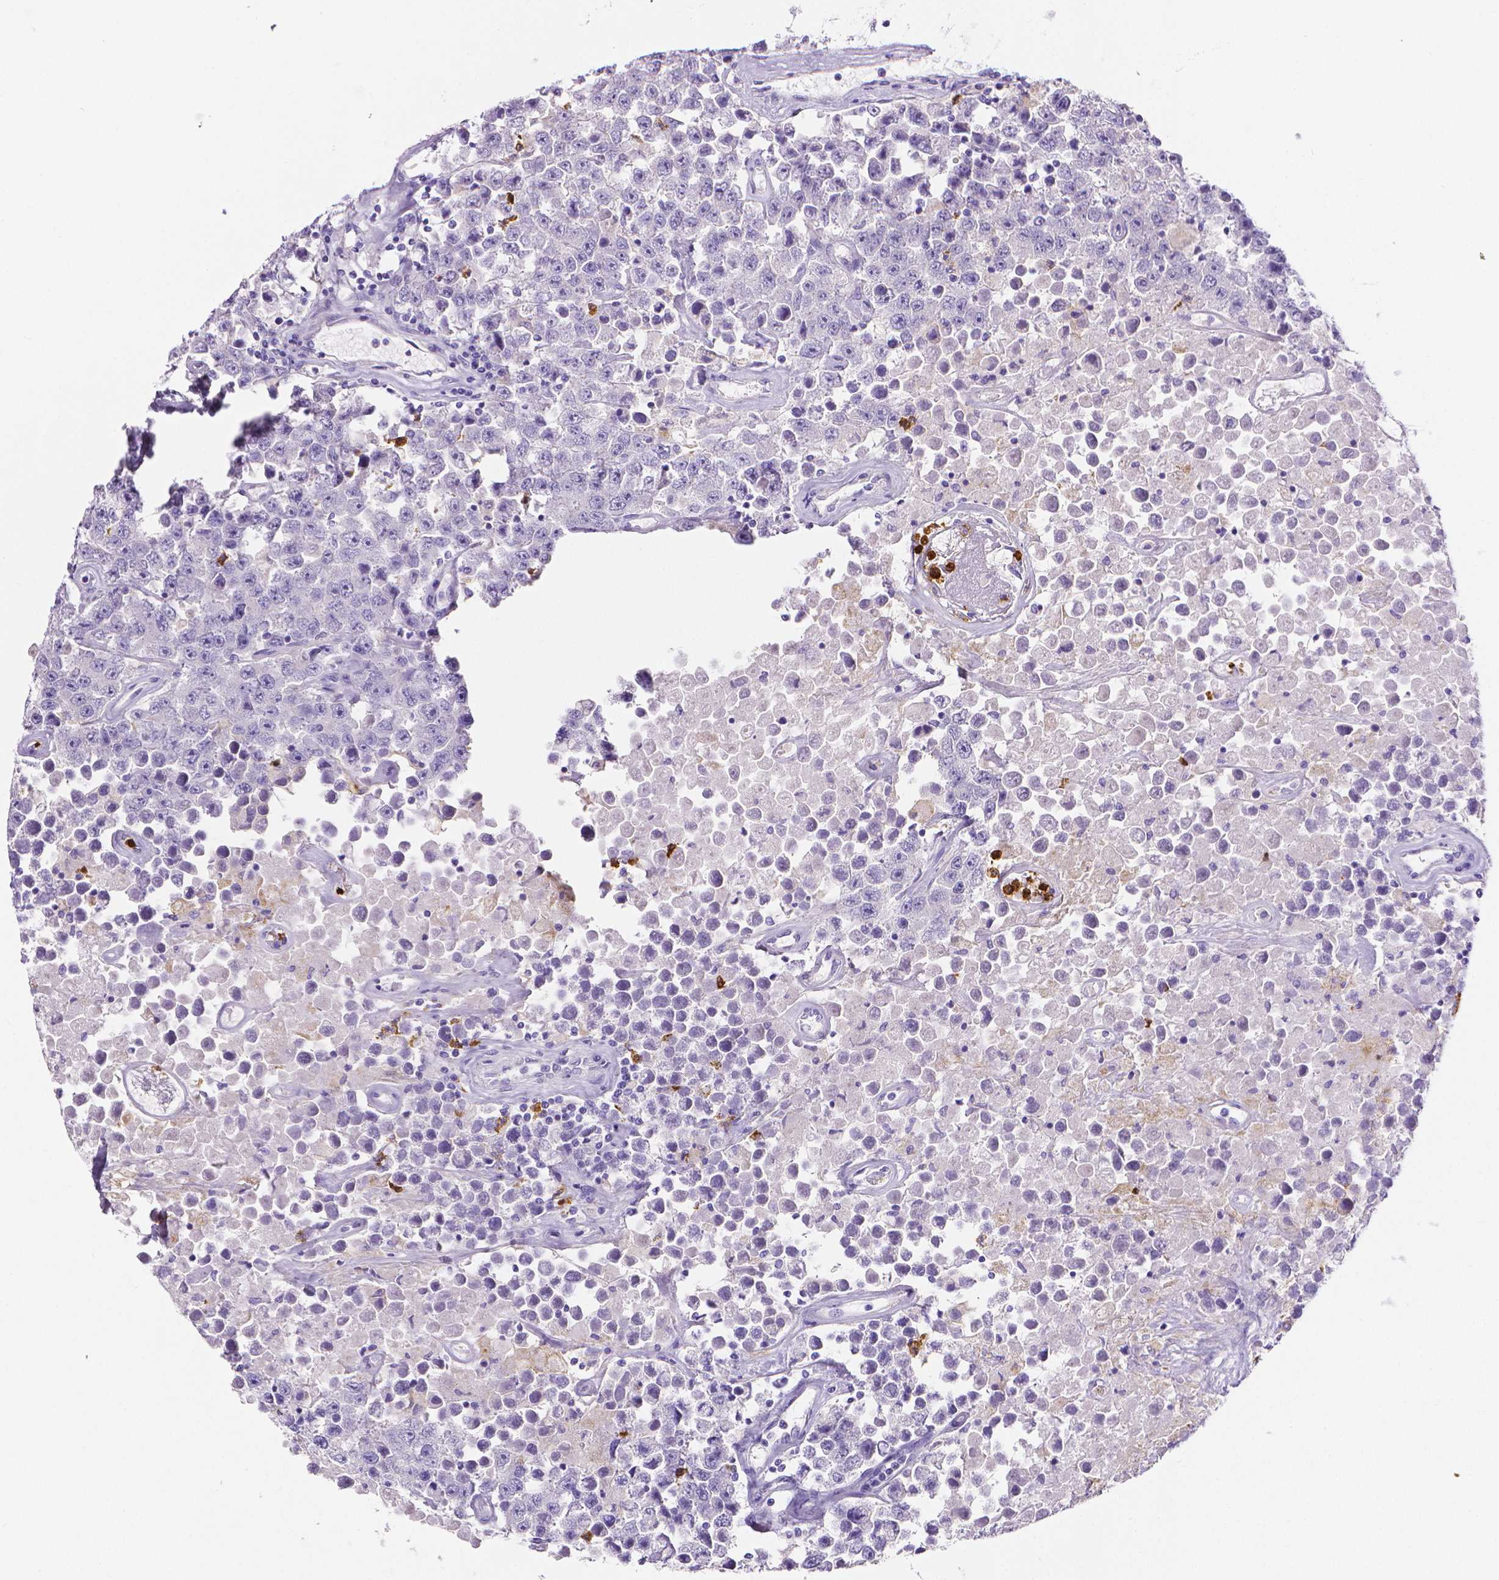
{"staining": {"intensity": "negative", "quantity": "none", "location": "none"}, "tissue": "testis cancer", "cell_type": "Tumor cells", "image_type": "cancer", "snomed": [{"axis": "morphology", "description": "Seminoma, NOS"}, {"axis": "topography", "description": "Testis"}], "caption": "This is a micrograph of immunohistochemistry staining of testis cancer (seminoma), which shows no staining in tumor cells.", "gene": "MMP9", "patient": {"sex": "male", "age": 52}}